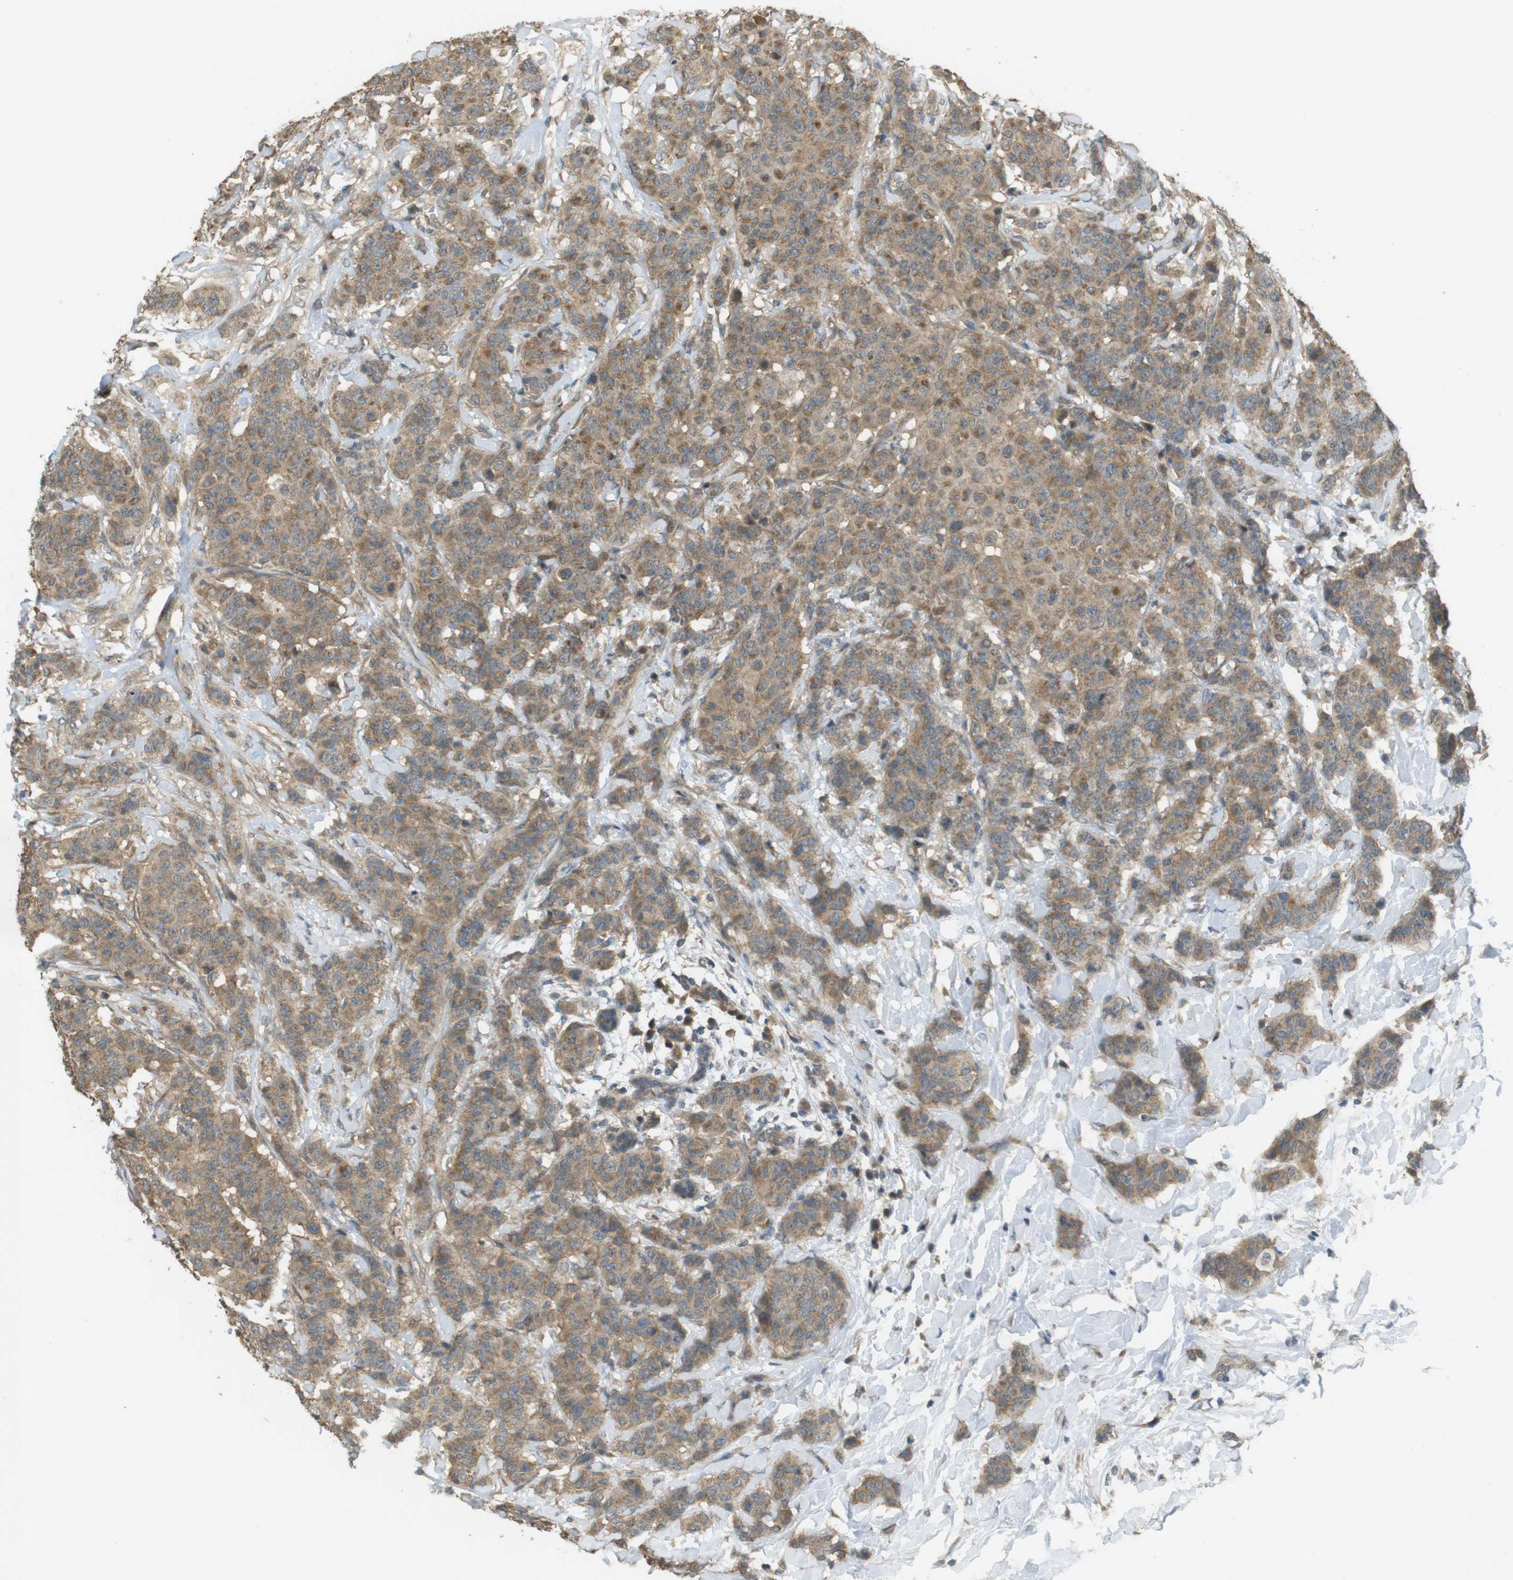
{"staining": {"intensity": "moderate", "quantity": ">75%", "location": "cytoplasmic/membranous"}, "tissue": "breast cancer", "cell_type": "Tumor cells", "image_type": "cancer", "snomed": [{"axis": "morphology", "description": "Normal tissue, NOS"}, {"axis": "morphology", "description": "Duct carcinoma"}, {"axis": "topography", "description": "Breast"}], "caption": "Immunohistochemical staining of human breast cancer reveals medium levels of moderate cytoplasmic/membranous protein staining in approximately >75% of tumor cells. Using DAB (brown) and hematoxylin (blue) stains, captured at high magnification using brightfield microscopy.", "gene": "ZDHHC20", "patient": {"sex": "female", "age": 40}}